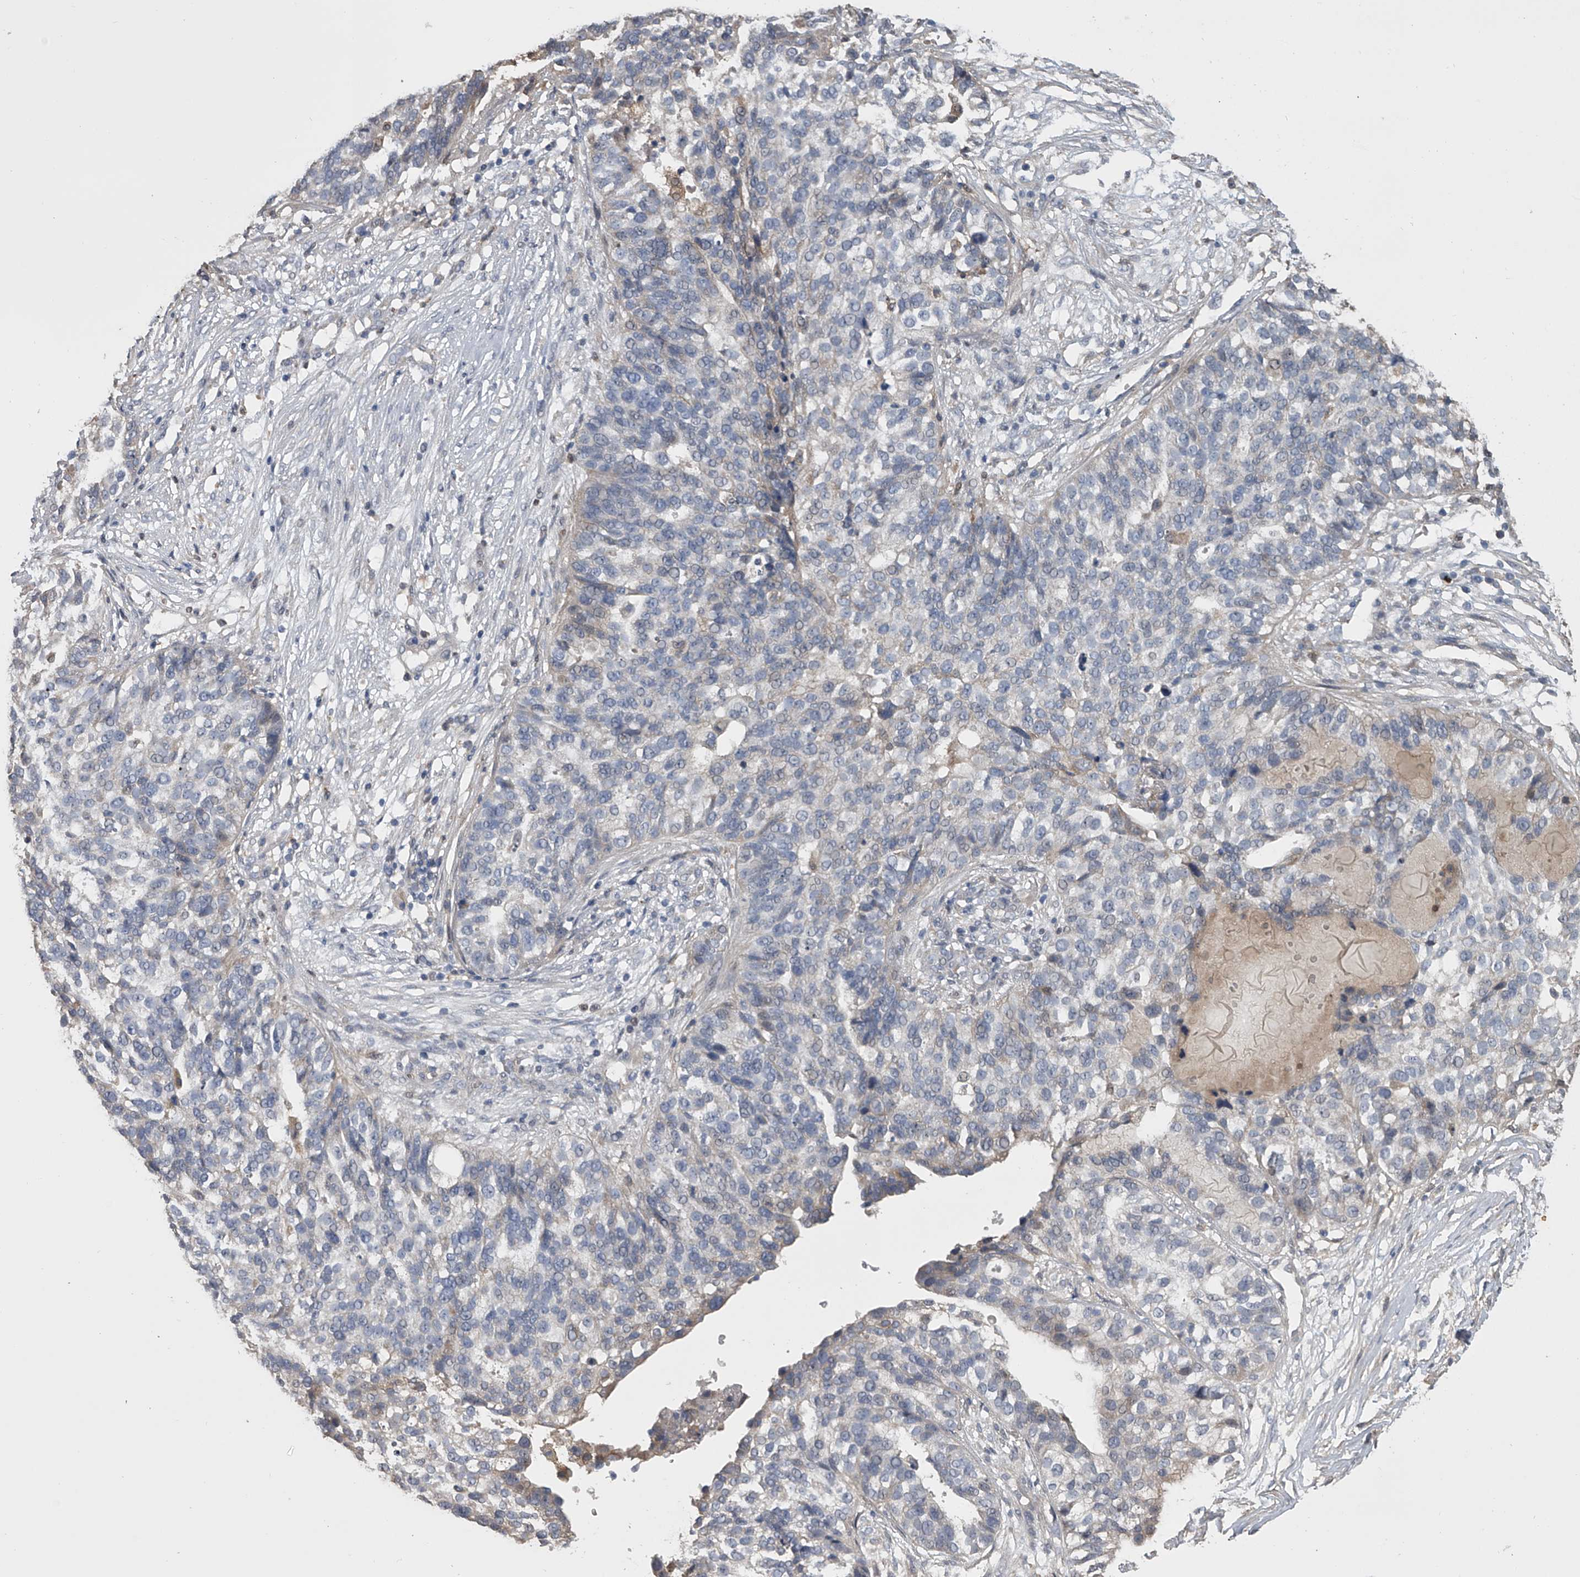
{"staining": {"intensity": "negative", "quantity": "none", "location": "none"}, "tissue": "ovarian cancer", "cell_type": "Tumor cells", "image_type": "cancer", "snomed": [{"axis": "morphology", "description": "Cystadenocarcinoma, serous, NOS"}, {"axis": "topography", "description": "Ovary"}], "caption": "Immunohistochemical staining of human serous cystadenocarcinoma (ovarian) exhibits no significant expression in tumor cells.", "gene": "DOCK9", "patient": {"sex": "female", "age": 59}}